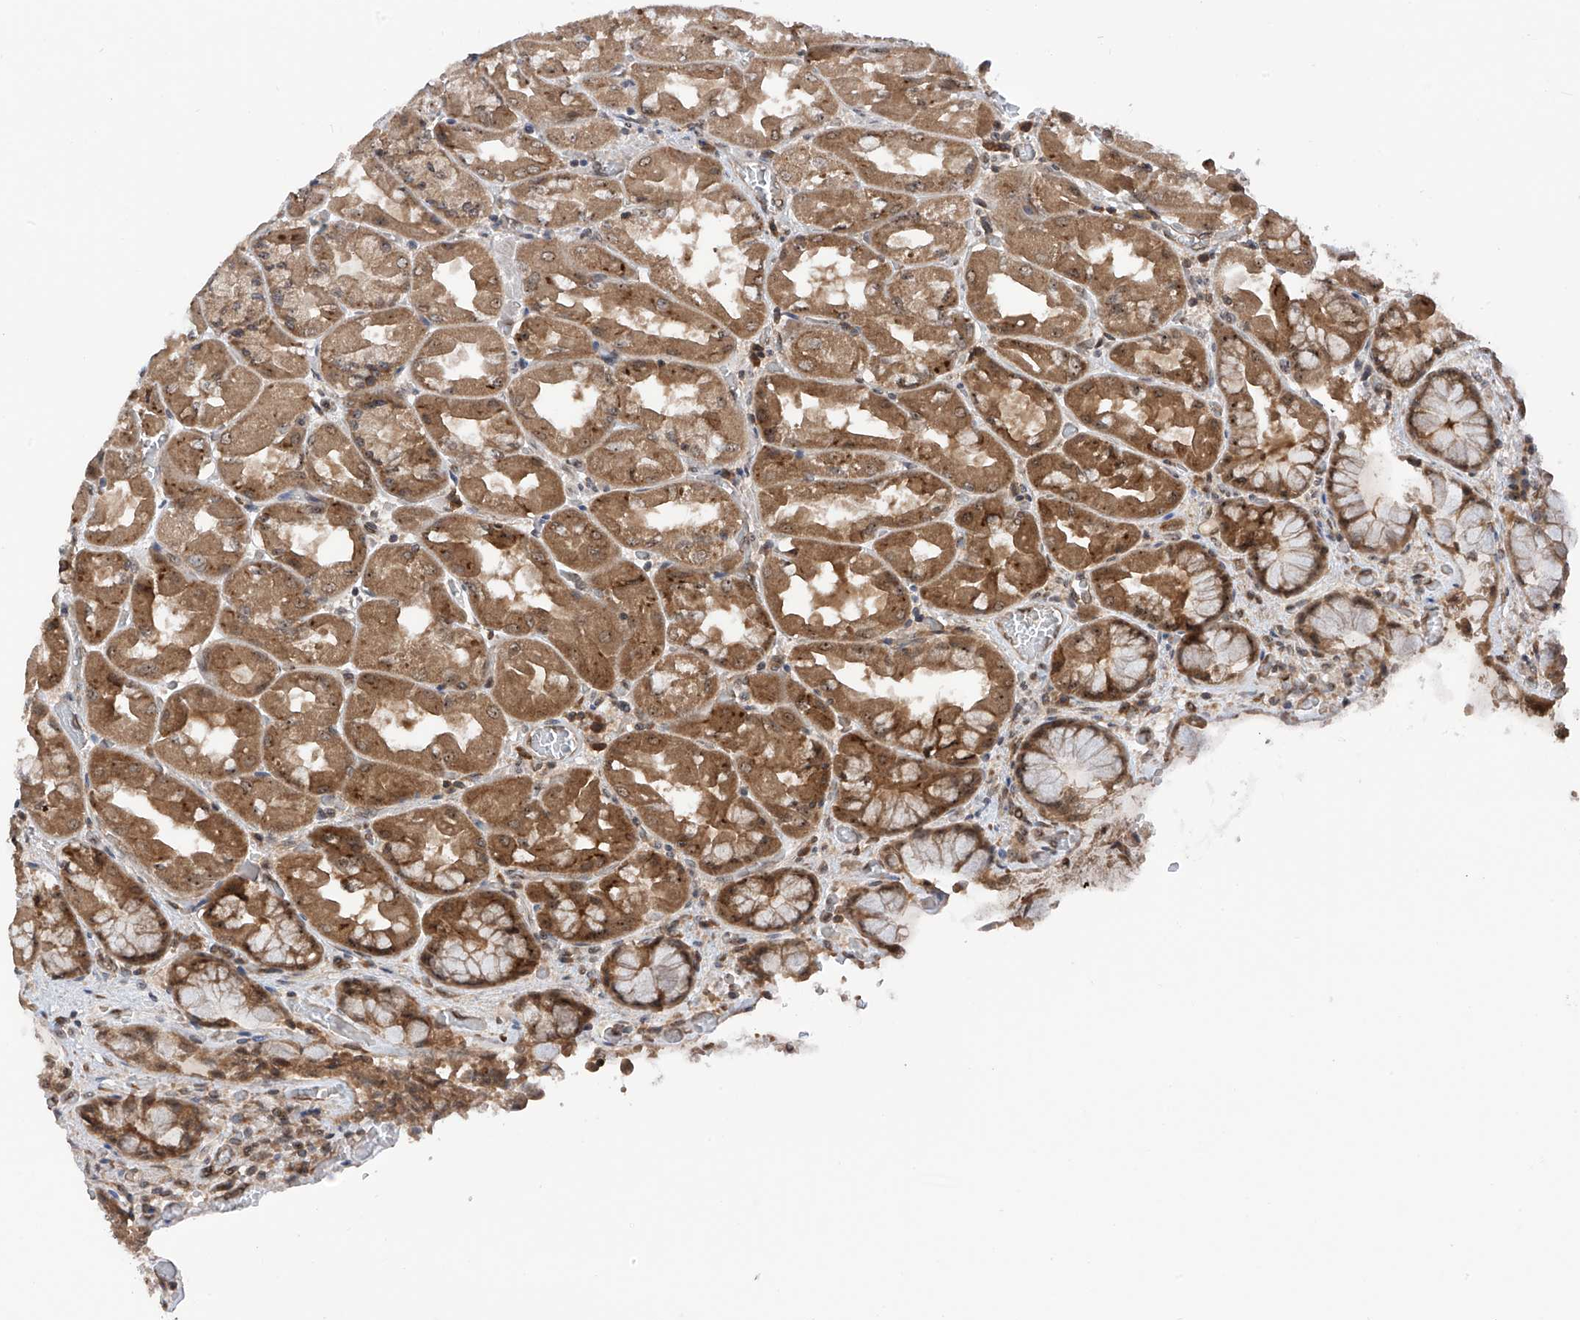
{"staining": {"intensity": "moderate", "quantity": ">75%", "location": "cytoplasmic/membranous,nuclear"}, "tissue": "stomach", "cell_type": "Glandular cells", "image_type": "normal", "snomed": [{"axis": "morphology", "description": "Normal tissue, NOS"}, {"axis": "topography", "description": "Stomach"}], "caption": "Moderate cytoplasmic/membranous,nuclear staining for a protein is present in about >75% of glandular cells of benign stomach using immunohistochemistry (IHC).", "gene": "C1orf131", "patient": {"sex": "female", "age": 61}}